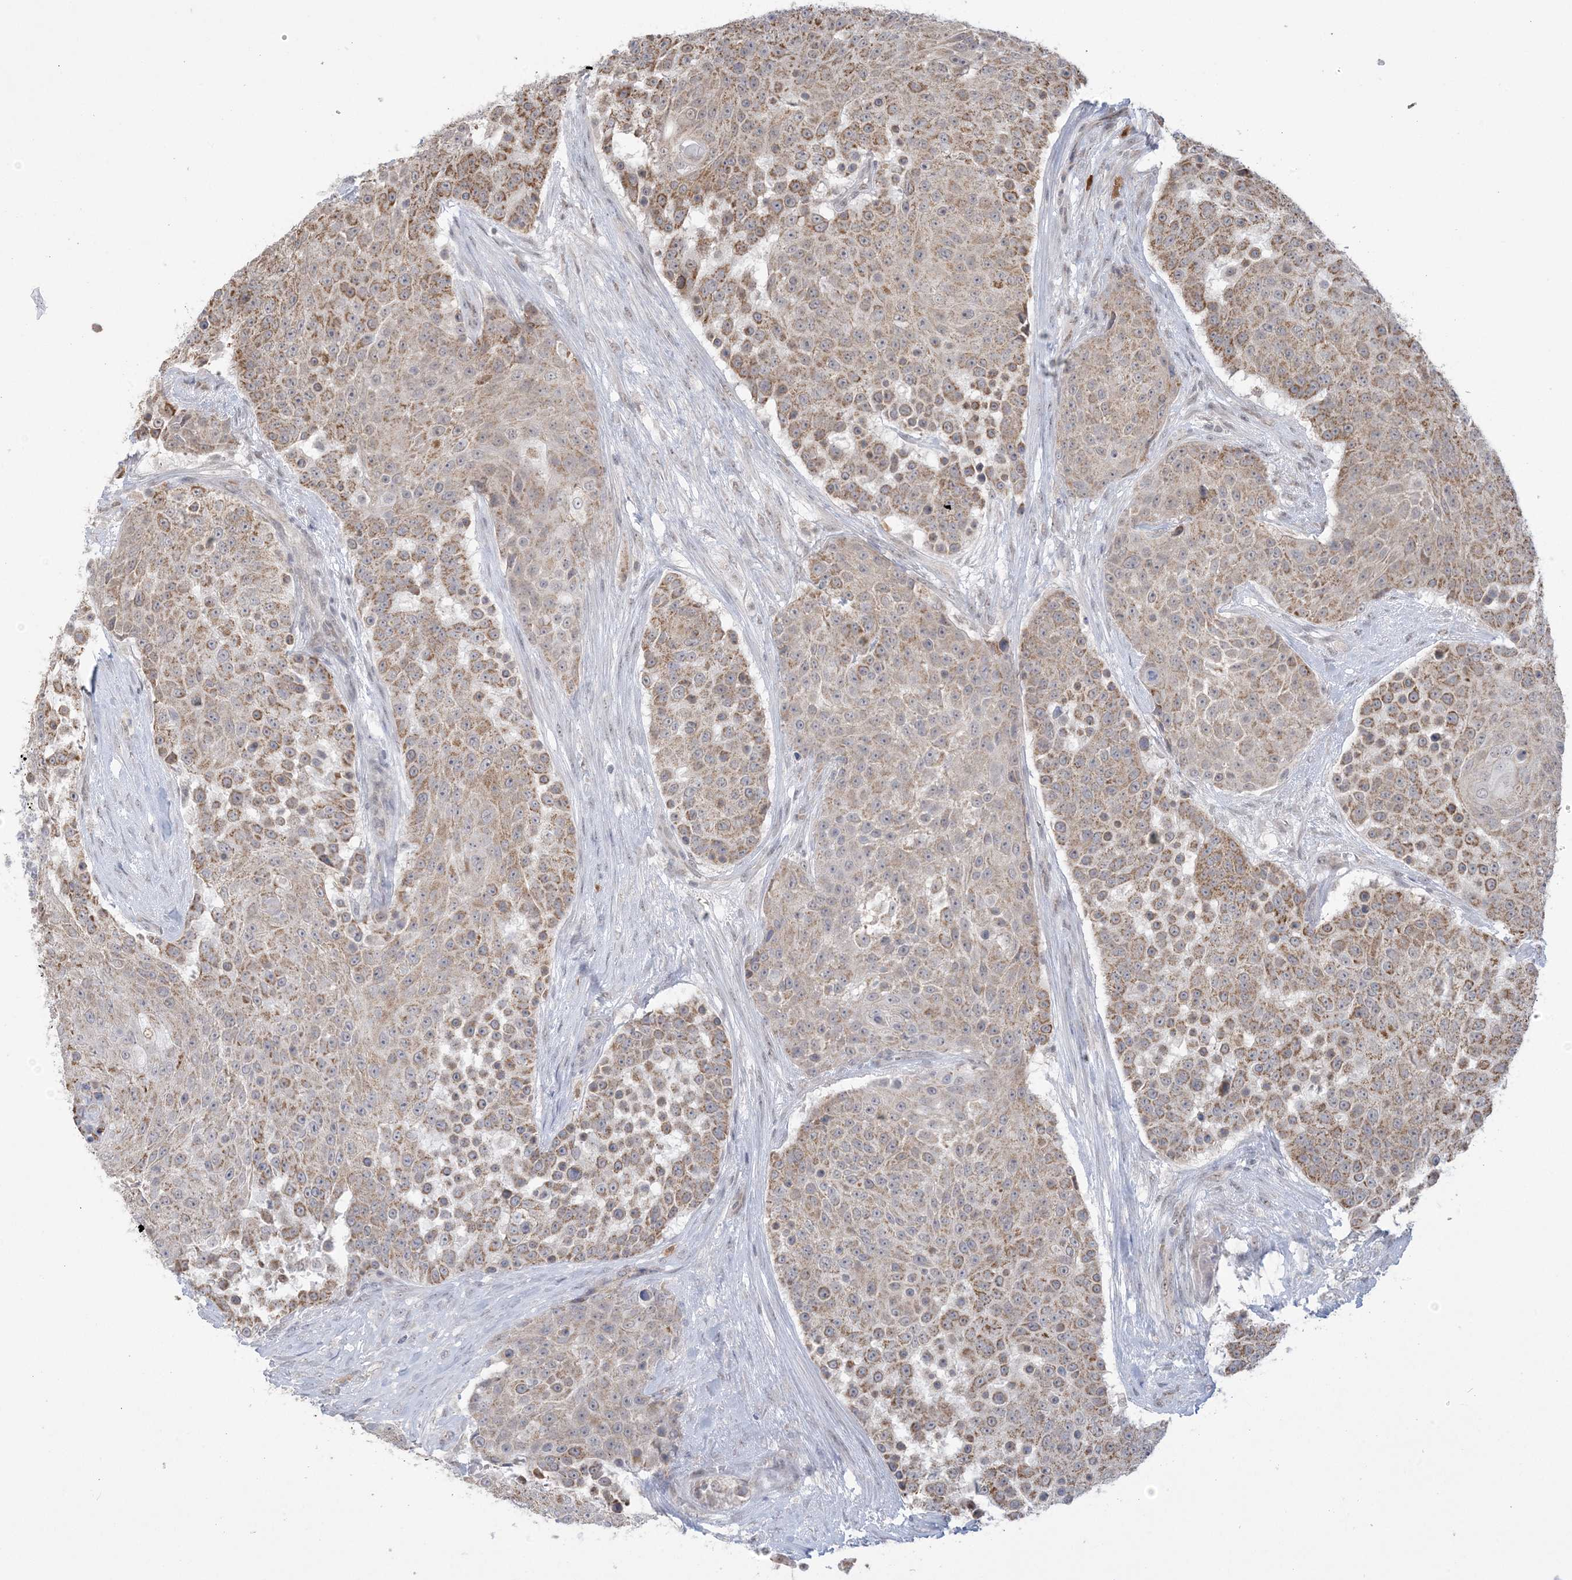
{"staining": {"intensity": "moderate", "quantity": ">75%", "location": "cytoplasmic/membranous"}, "tissue": "urothelial cancer", "cell_type": "Tumor cells", "image_type": "cancer", "snomed": [{"axis": "morphology", "description": "Urothelial carcinoma, High grade"}, {"axis": "topography", "description": "Urinary bladder"}], "caption": "Moderate cytoplasmic/membranous positivity is seen in approximately >75% of tumor cells in urothelial cancer. The protein of interest is shown in brown color, while the nuclei are stained blue.", "gene": "TRMT10C", "patient": {"sex": "female", "age": 63}}